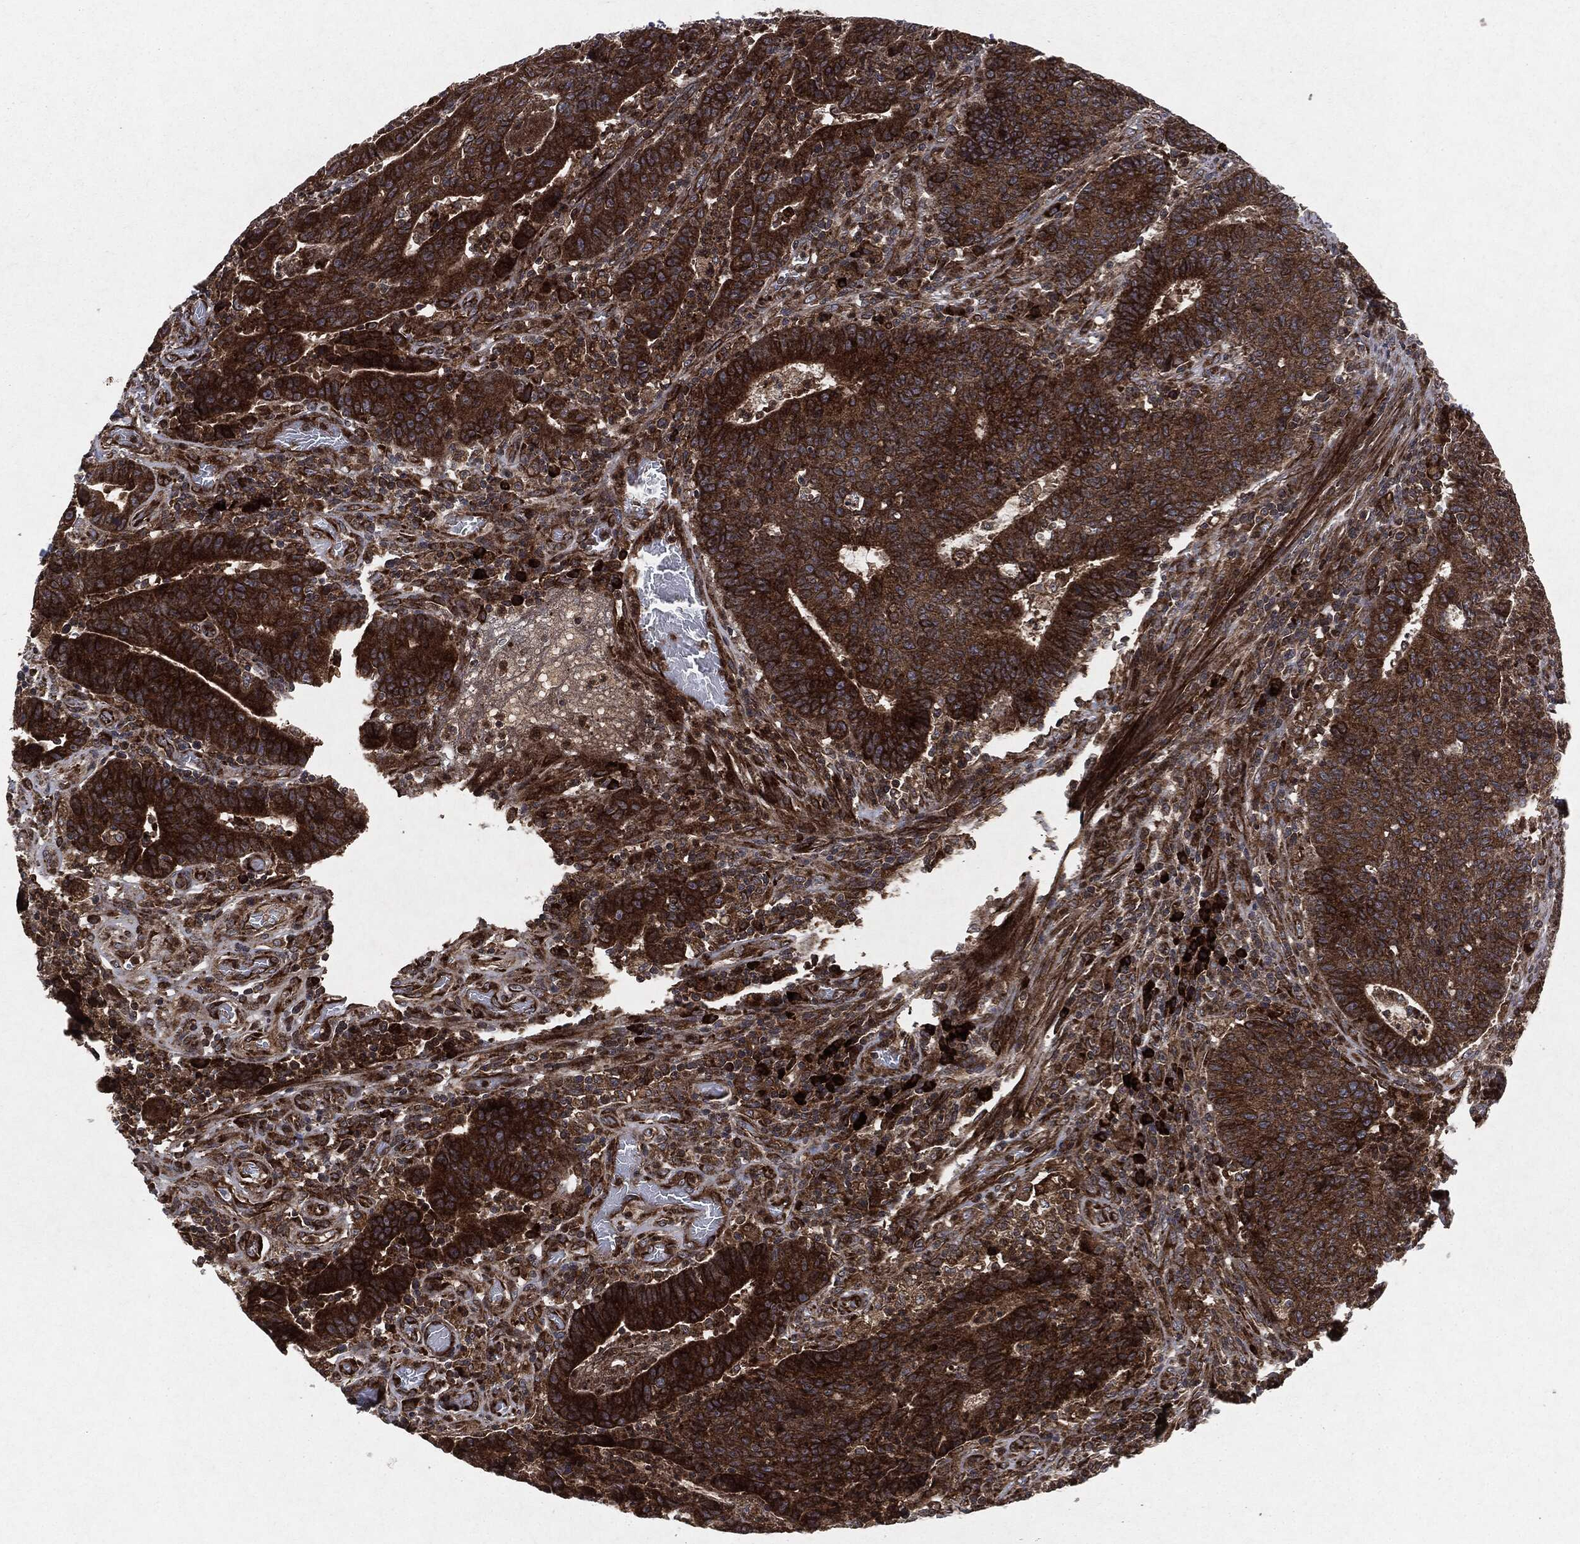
{"staining": {"intensity": "strong", "quantity": ">75%", "location": "cytoplasmic/membranous"}, "tissue": "colorectal cancer", "cell_type": "Tumor cells", "image_type": "cancer", "snomed": [{"axis": "morphology", "description": "Adenocarcinoma, NOS"}, {"axis": "topography", "description": "Colon"}], "caption": "A micrograph of adenocarcinoma (colorectal) stained for a protein shows strong cytoplasmic/membranous brown staining in tumor cells.", "gene": "RAF1", "patient": {"sex": "female", "age": 75}}